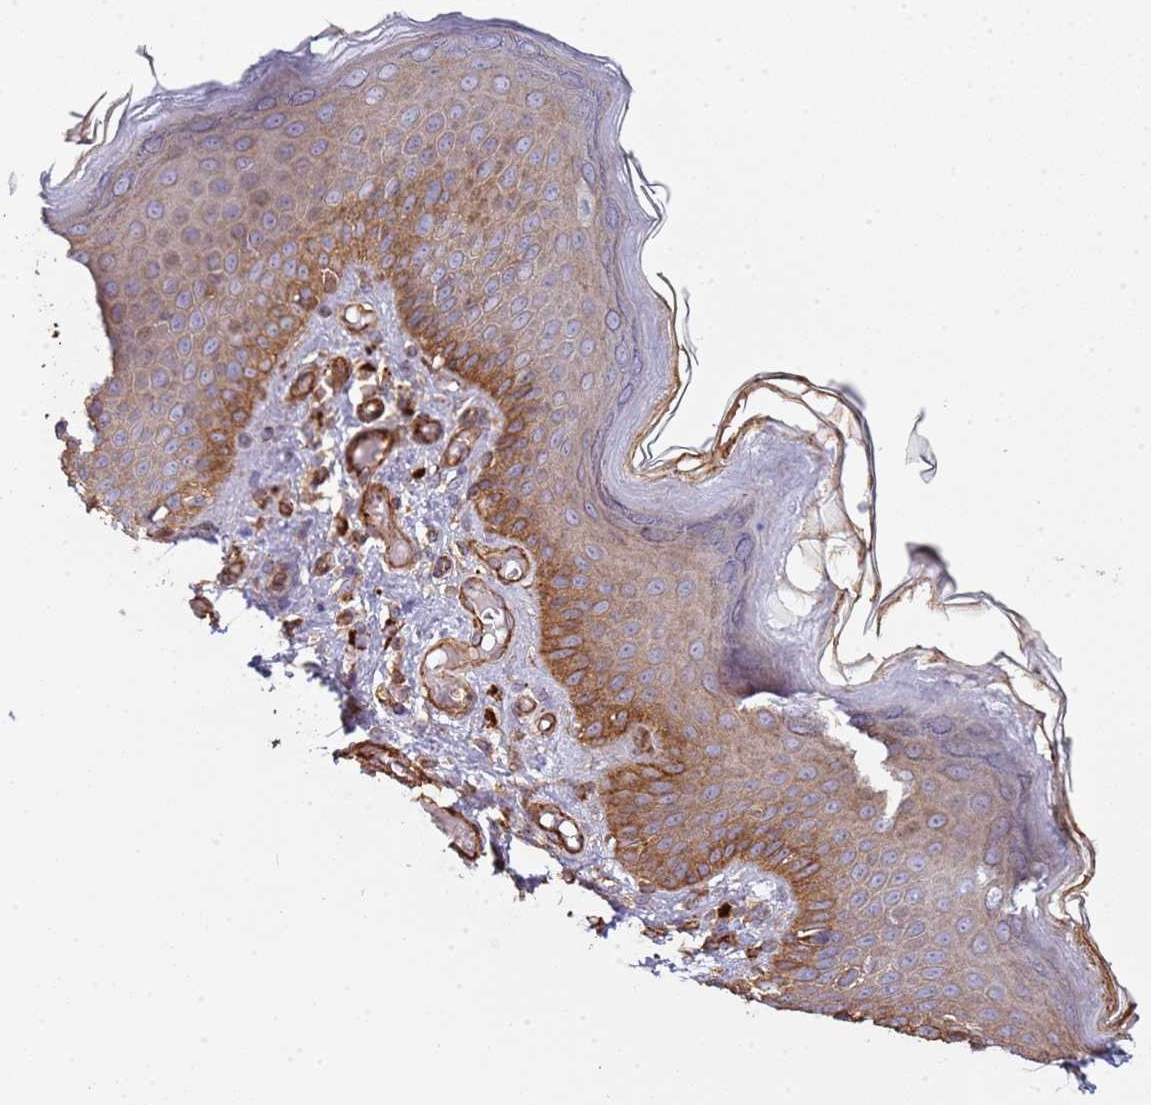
{"staining": {"intensity": "strong", "quantity": "25%-75%", "location": "cytoplasmic/membranous"}, "tissue": "skin", "cell_type": "Epidermal cells", "image_type": "normal", "snomed": [{"axis": "morphology", "description": "Normal tissue, NOS"}, {"axis": "topography", "description": "Anal"}], "caption": "IHC micrograph of benign skin: skin stained using IHC reveals high levels of strong protein expression localized specifically in the cytoplasmic/membranous of epidermal cells, appearing as a cytoplasmic/membranous brown color.", "gene": "NDUFAF4", "patient": {"sex": "female", "age": 40}}